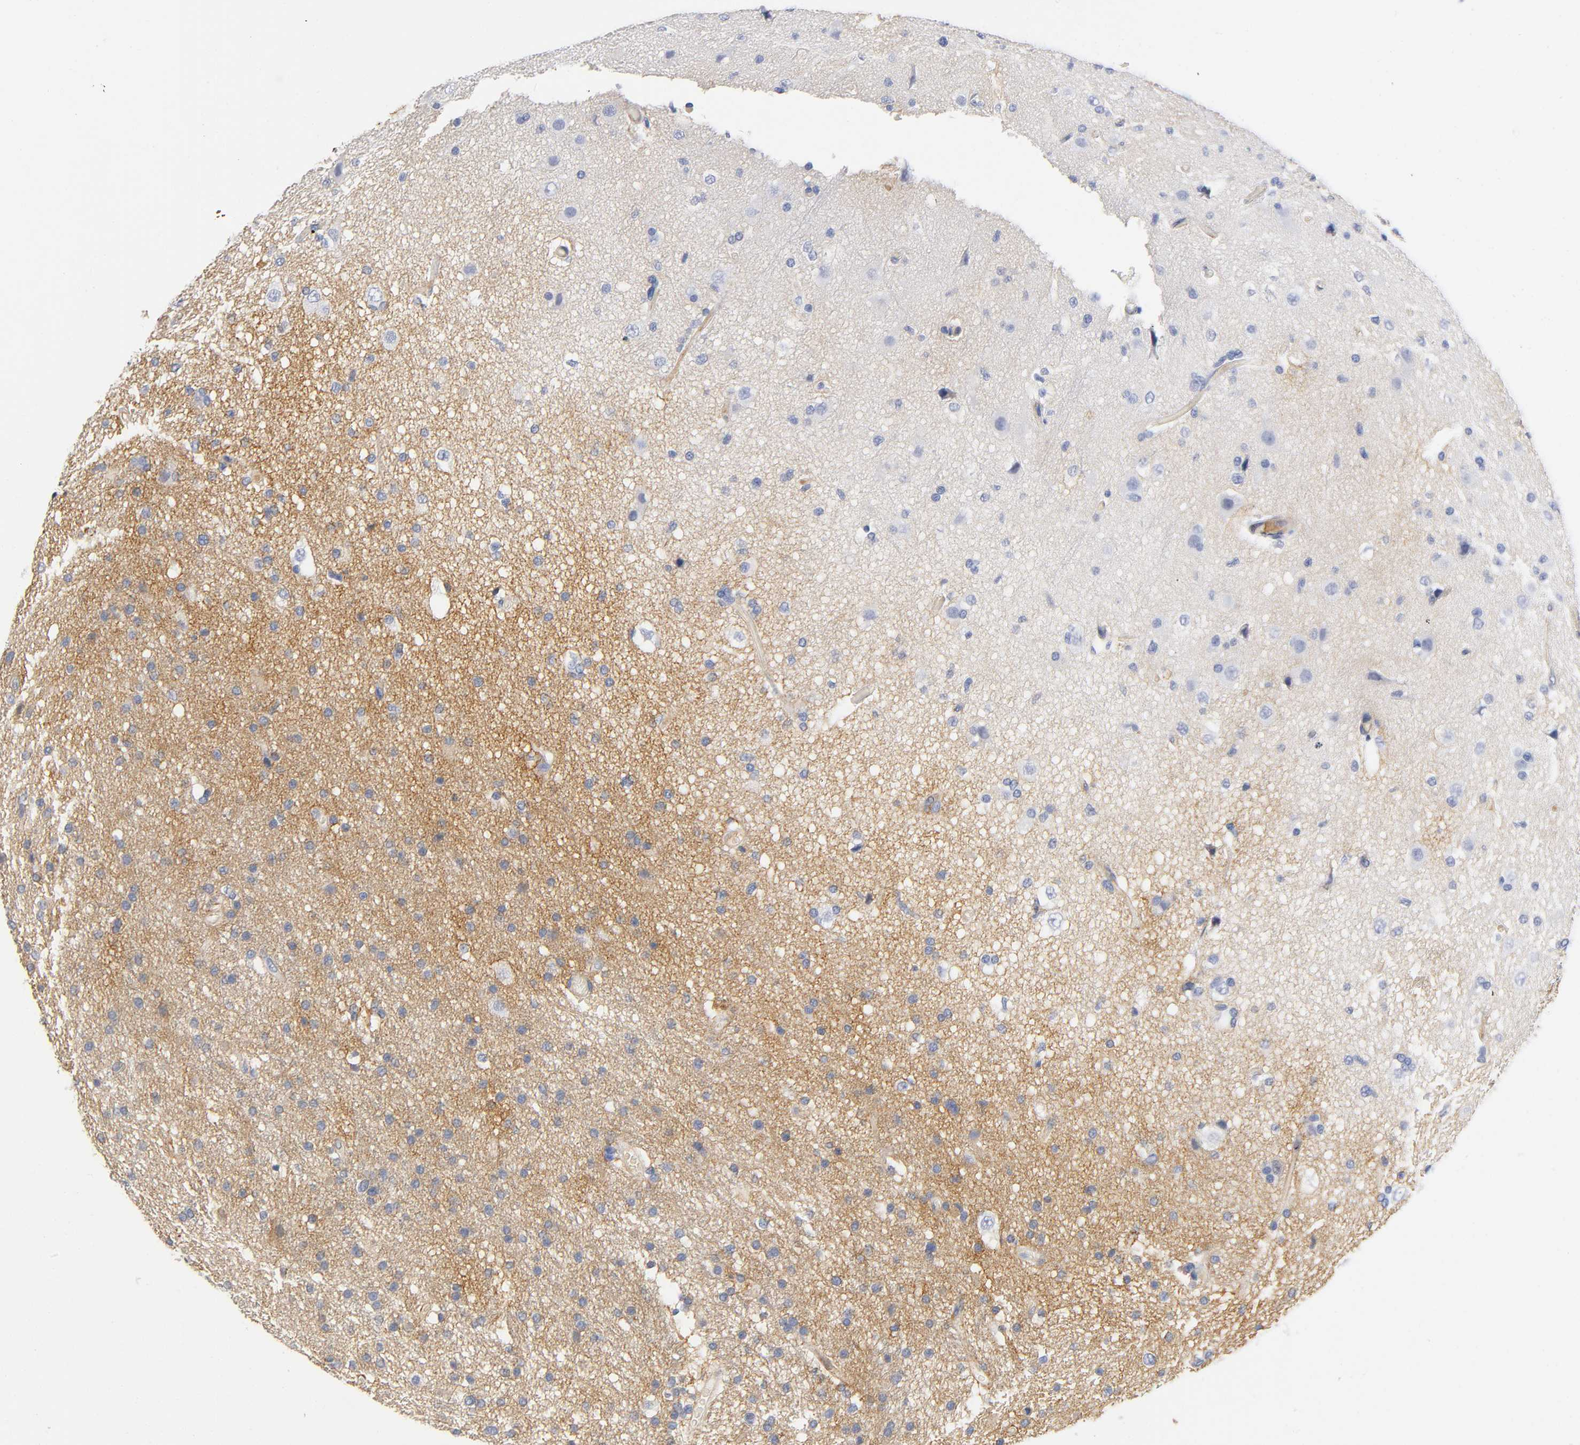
{"staining": {"intensity": "moderate", "quantity": ">75%", "location": "cytoplasmic/membranous"}, "tissue": "glioma", "cell_type": "Tumor cells", "image_type": "cancer", "snomed": [{"axis": "morphology", "description": "Glioma, malignant, High grade"}, {"axis": "topography", "description": "Brain"}], "caption": "Immunohistochemistry image of human glioma stained for a protein (brown), which displays medium levels of moderate cytoplasmic/membranous positivity in approximately >75% of tumor cells.", "gene": "TNC", "patient": {"sex": "male", "age": 33}}